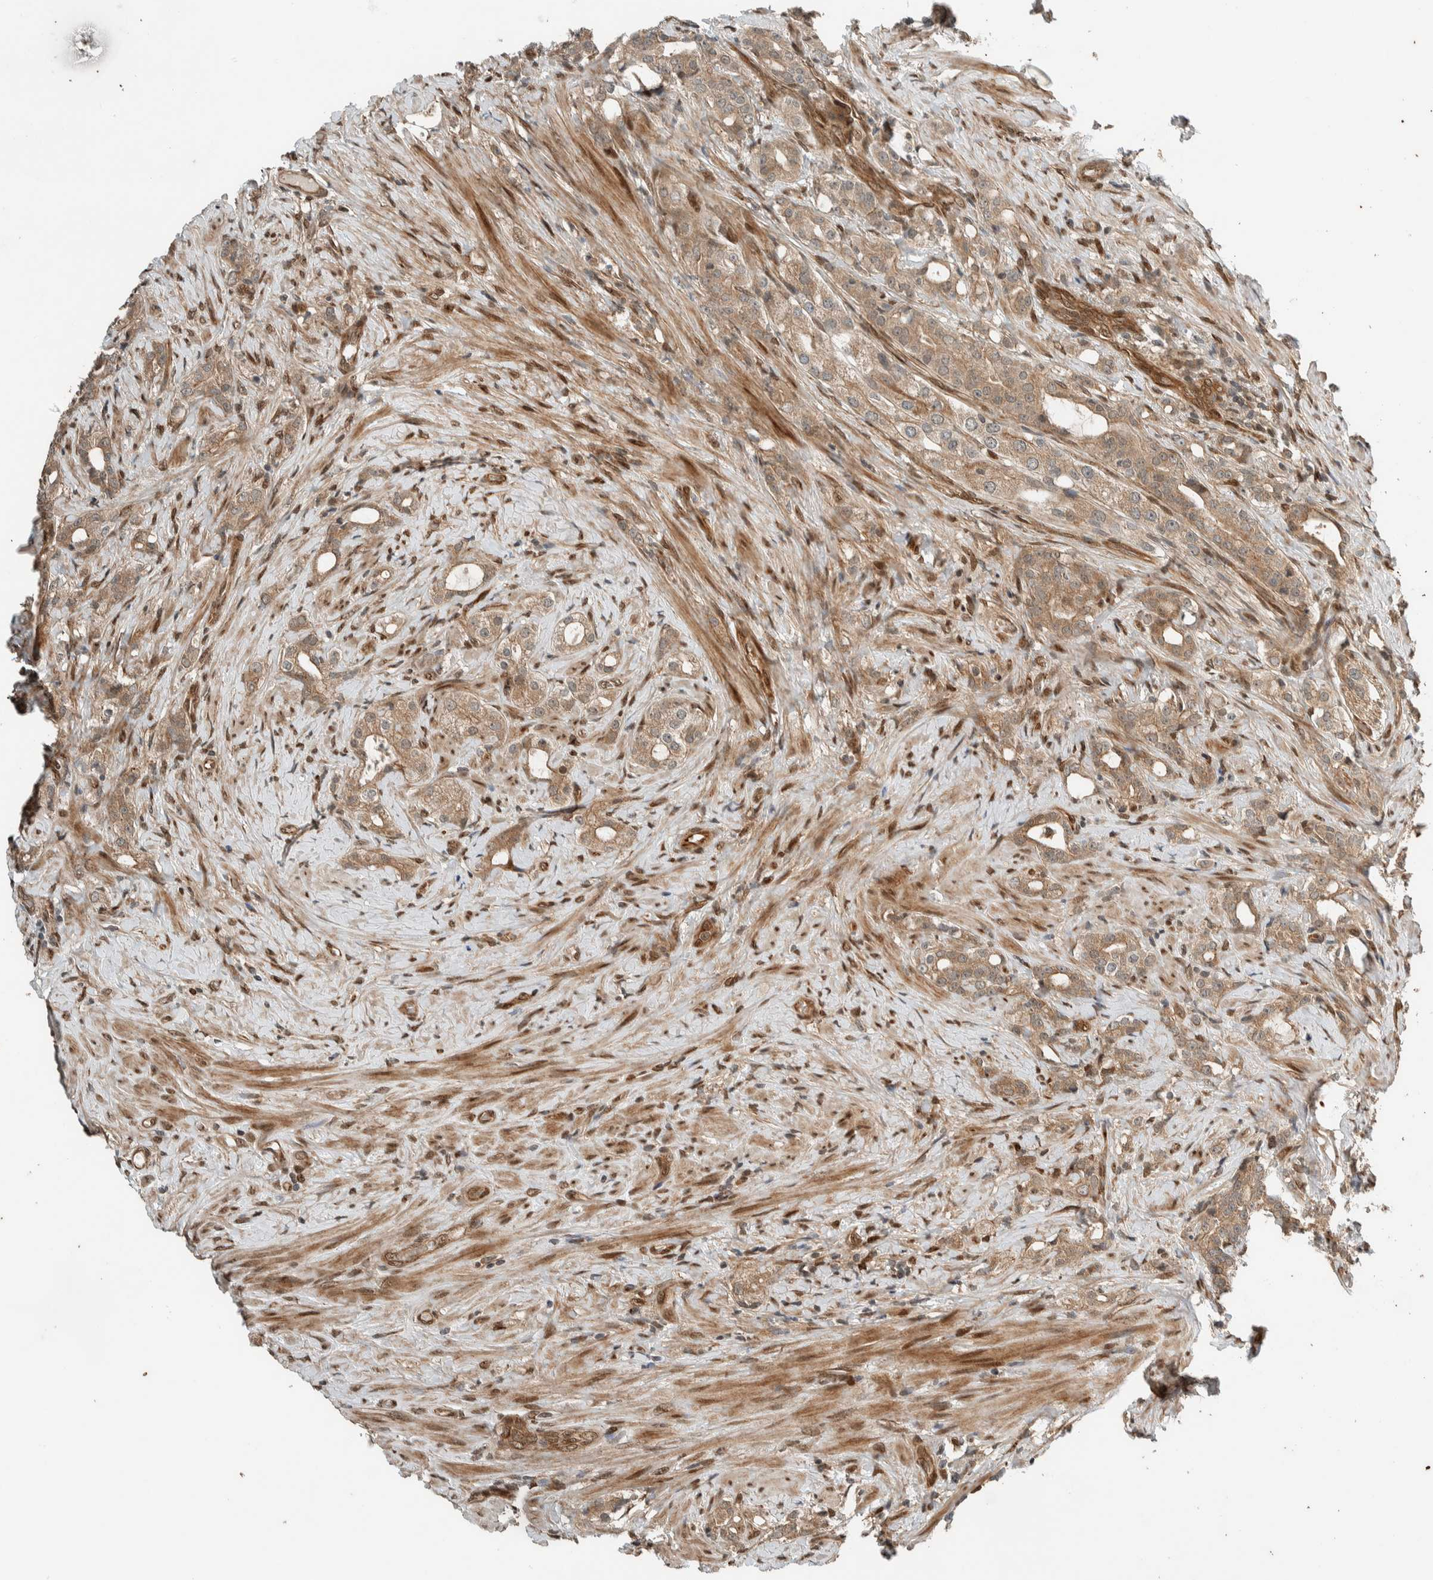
{"staining": {"intensity": "weak", "quantity": ">75%", "location": "cytoplasmic/membranous"}, "tissue": "prostate cancer", "cell_type": "Tumor cells", "image_type": "cancer", "snomed": [{"axis": "morphology", "description": "Adenocarcinoma, High grade"}, {"axis": "topography", "description": "Prostate"}], "caption": "A brown stain labels weak cytoplasmic/membranous positivity of a protein in human prostate high-grade adenocarcinoma tumor cells.", "gene": "STXBP4", "patient": {"sex": "male", "age": 63}}